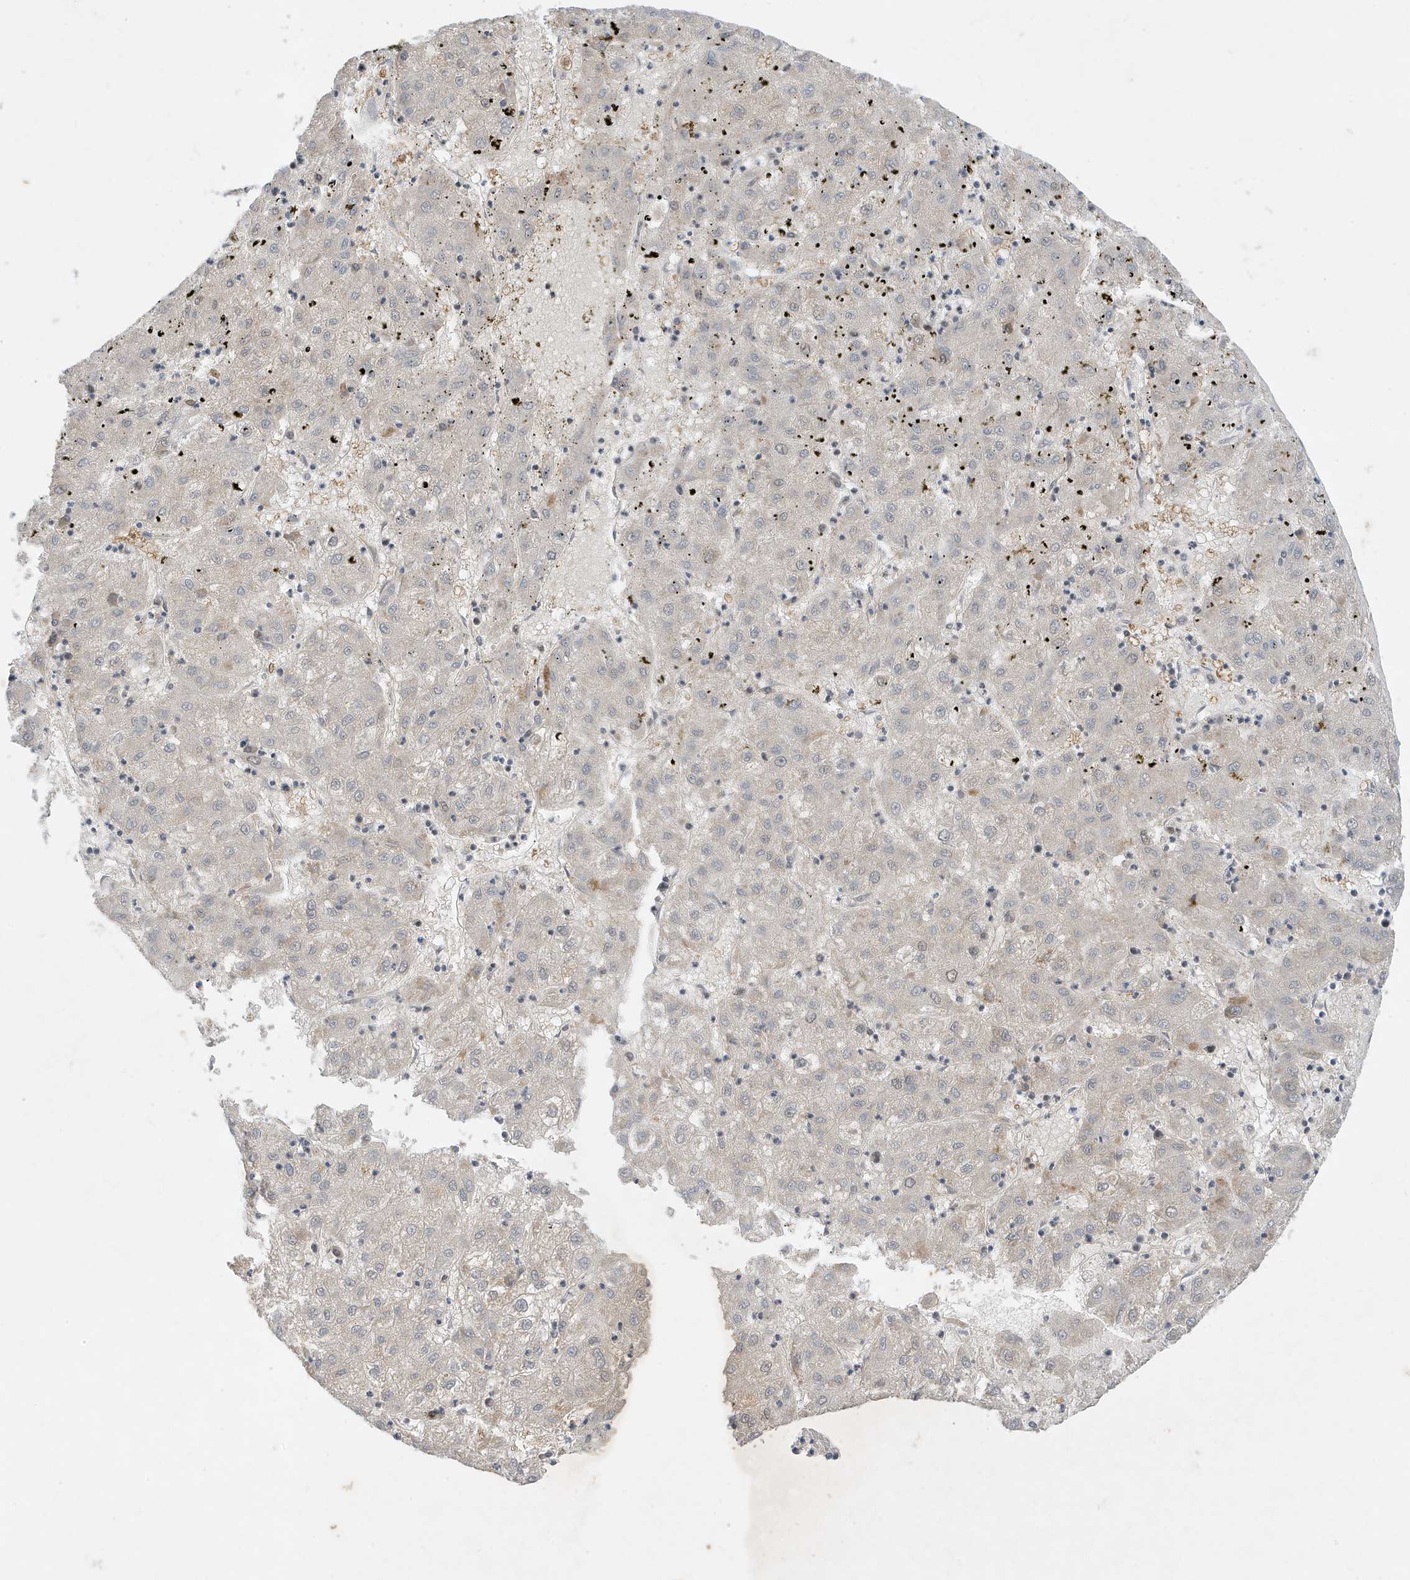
{"staining": {"intensity": "negative", "quantity": "none", "location": "none"}, "tissue": "liver cancer", "cell_type": "Tumor cells", "image_type": "cancer", "snomed": [{"axis": "morphology", "description": "Carcinoma, Hepatocellular, NOS"}, {"axis": "topography", "description": "Liver"}], "caption": "This photomicrograph is of liver cancer stained with IHC to label a protein in brown with the nuclei are counter-stained blue. There is no expression in tumor cells.", "gene": "MAST3", "patient": {"sex": "male", "age": 72}}